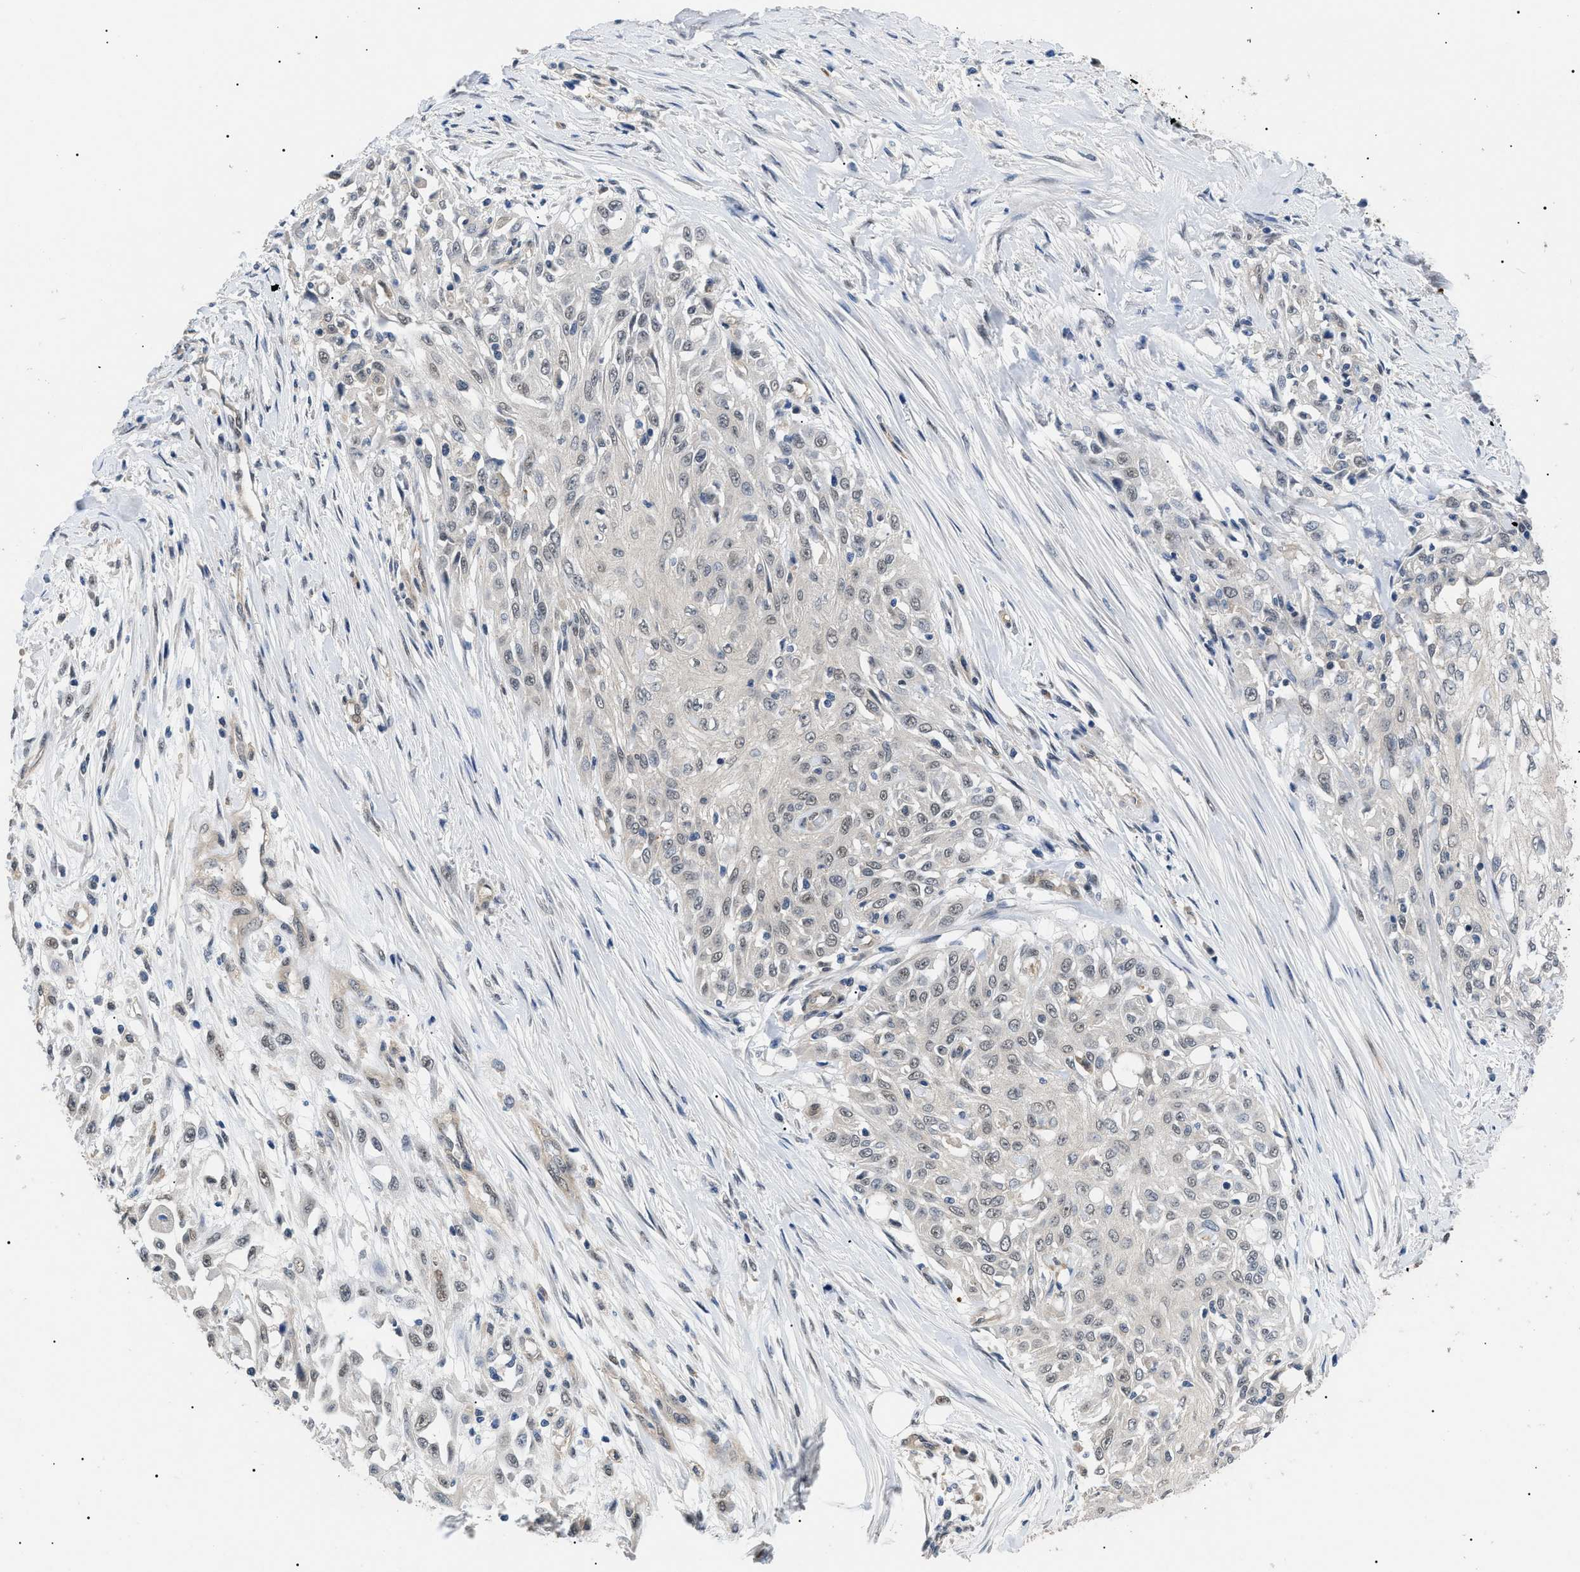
{"staining": {"intensity": "weak", "quantity": "25%-75%", "location": "nuclear"}, "tissue": "skin cancer", "cell_type": "Tumor cells", "image_type": "cancer", "snomed": [{"axis": "morphology", "description": "Squamous cell carcinoma, NOS"}, {"axis": "morphology", "description": "Squamous cell carcinoma, metastatic, NOS"}, {"axis": "topography", "description": "Skin"}, {"axis": "topography", "description": "Lymph node"}], "caption": "About 25%-75% of tumor cells in human skin squamous cell carcinoma show weak nuclear protein positivity as visualized by brown immunohistochemical staining.", "gene": "CRCP", "patient": {"sex": "male", "age": 75}}